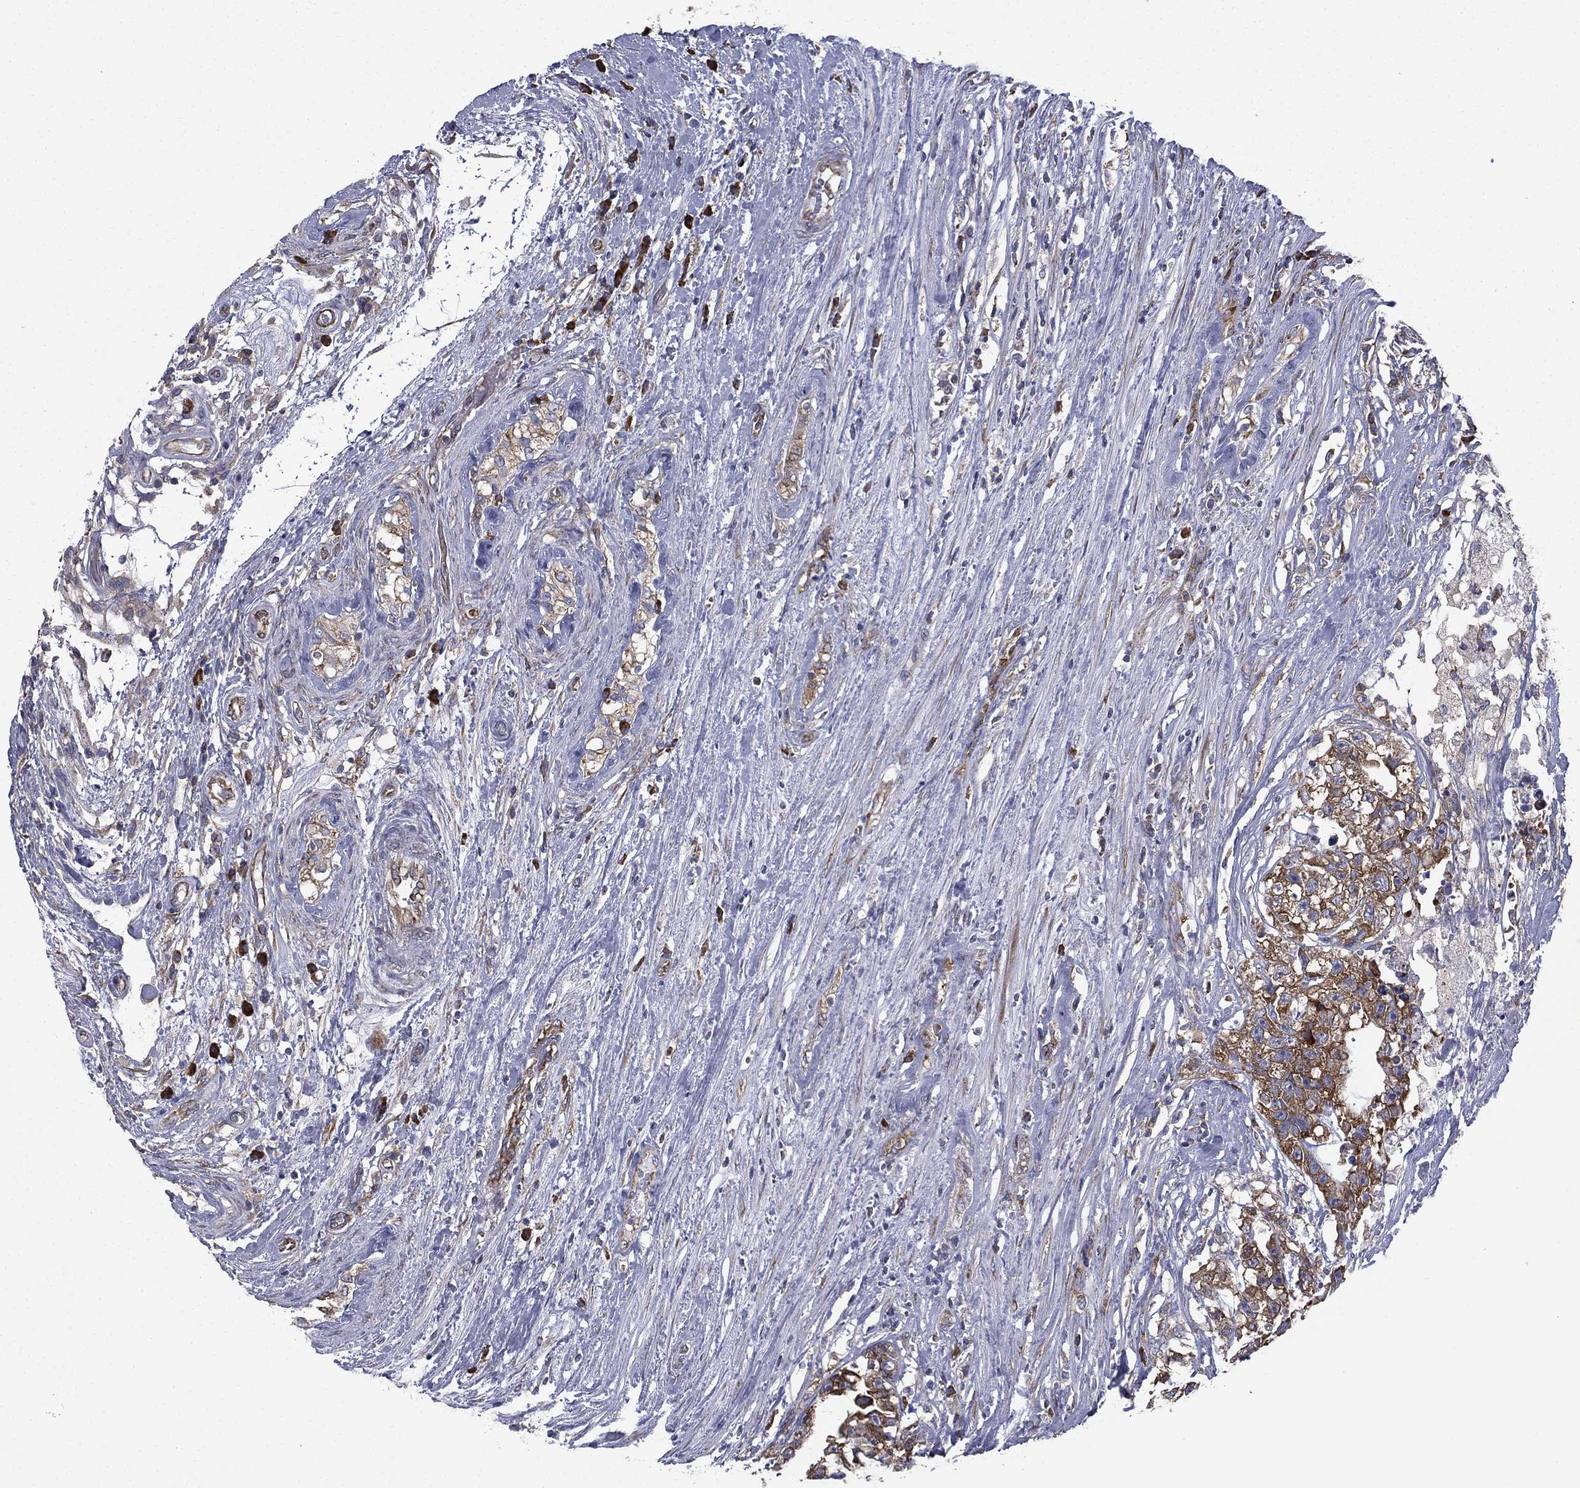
{"staining": {"intensity": "moderate", "quantity": "25%-75%", "location": "cytoplasmic/membranous"}, "tissue": "testis cancer", "cell_type": "Tumor cells", "image_type": "cancer", "snomed": [{"axis": "morphology", "description": "Seminoma, NOS"}, {"axis": "morphology", "description": "Carcinoma, Embryonal, NOS"}, {"axis": "topography", "description": "Testis"}], "caption": "Protein expression analysis of human testis cancer (seminoma) reveals moderate cytoplasmic/membranous expression in about 25%-75% of tumor cells. (brown staining indicates protein expression, while blue staining denotes nuclei).", "gene": "FARSA", "patient": {"sex": "male", "age": 41}}